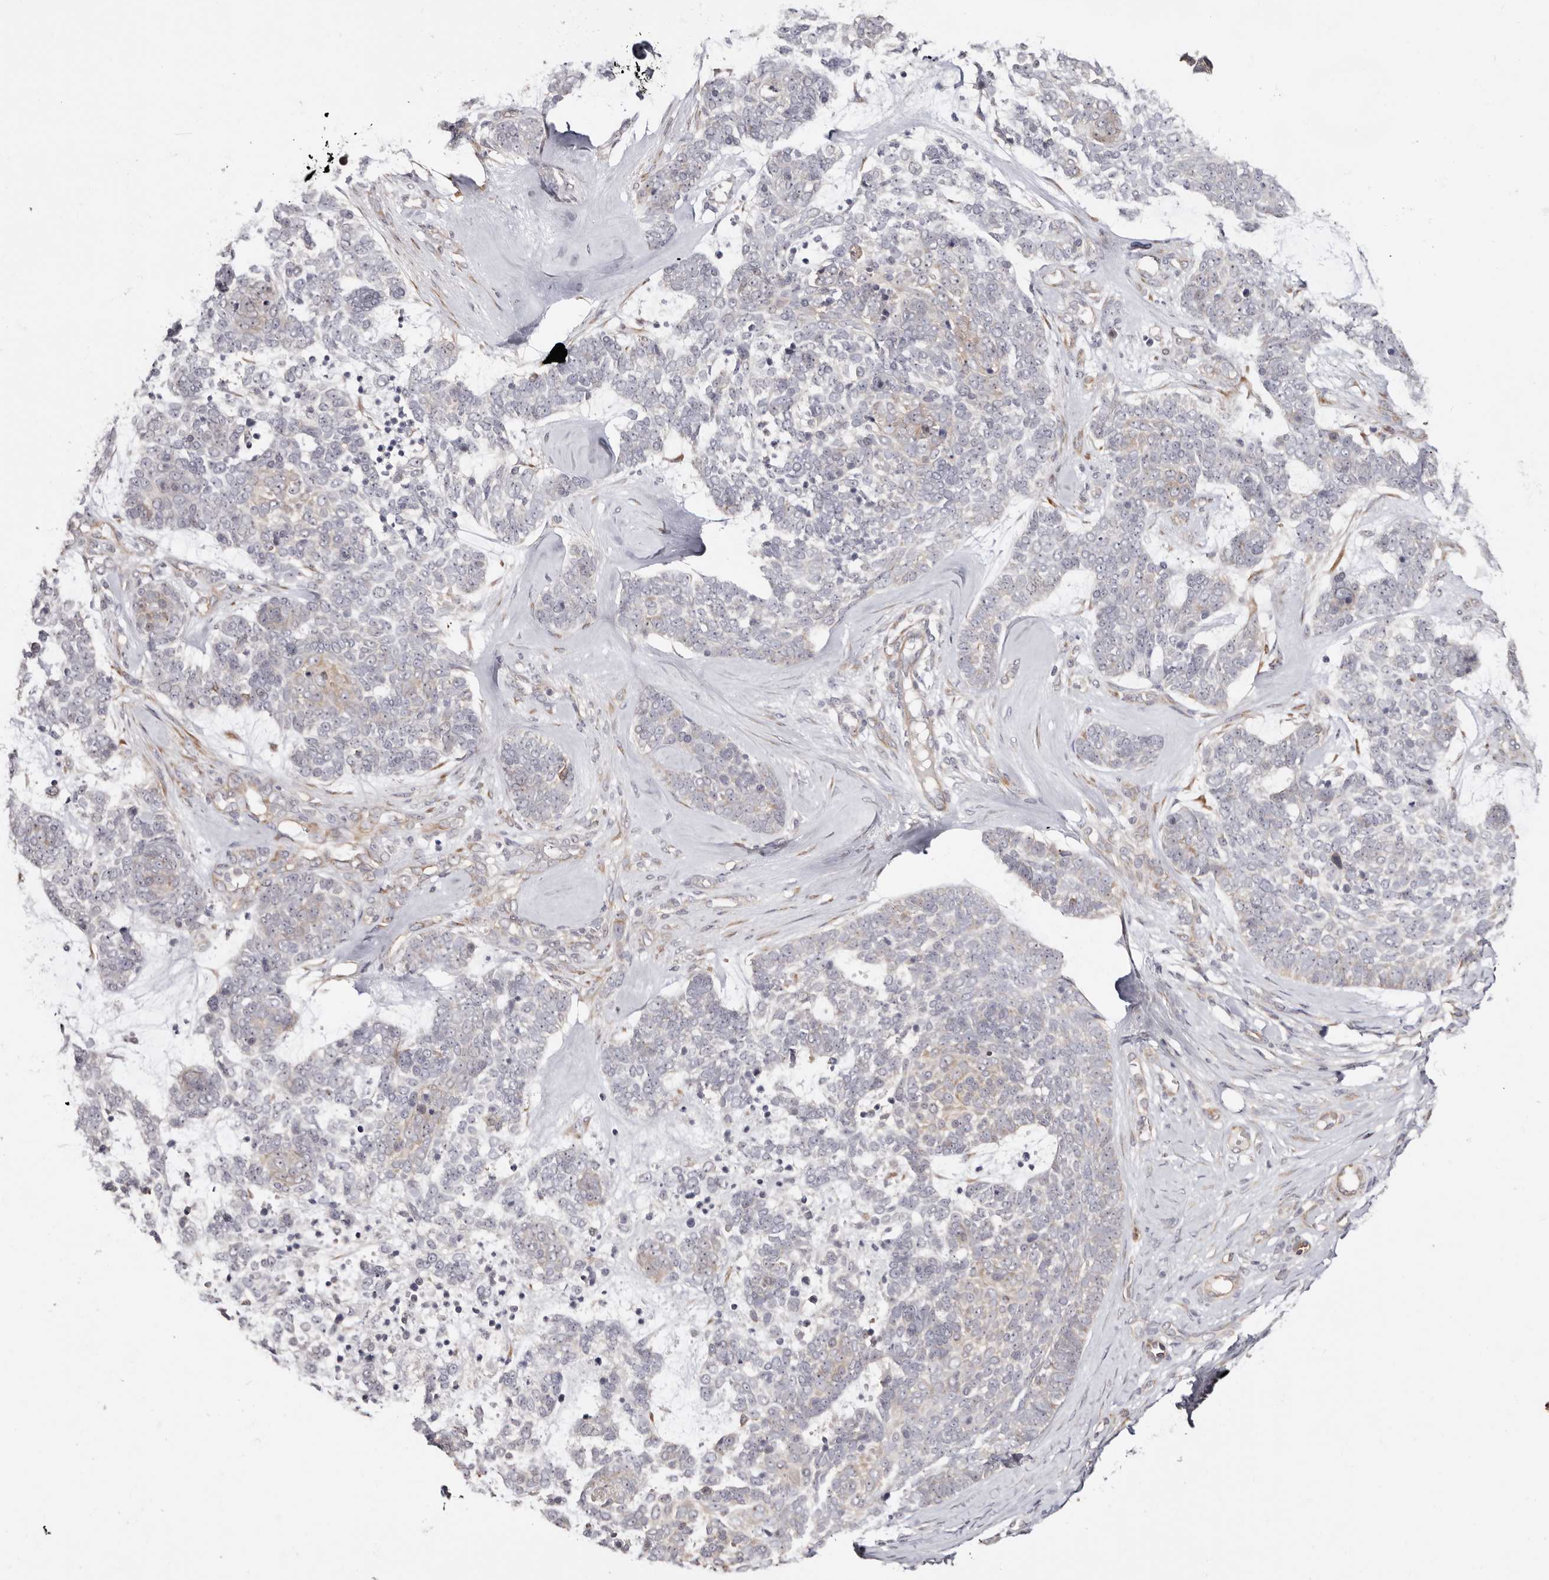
{"staining": {"intensity": "negative", "quantity": "none", "location": "none"}, "tissue": "skin cancer", "cell_type": "Tumor cells", "image_type": "cancer", "snomed": [{"axis": "morphology", "description": "Basal cell carcinoma"}, {"axis": "topography", "description": "Skin"}], "caption": "An image of human skin cancer (basal cell carcinoma) is negative for staining in tumor cells. Brightfield microscopy of immunohistochemistry stained with DAB (3,3'-diaminobenzidine) (brown) and hematoxylin (blue), captured at high magnification.", "gene": "BCL2L15", "patient": {"sex": "female", "age": 81}}